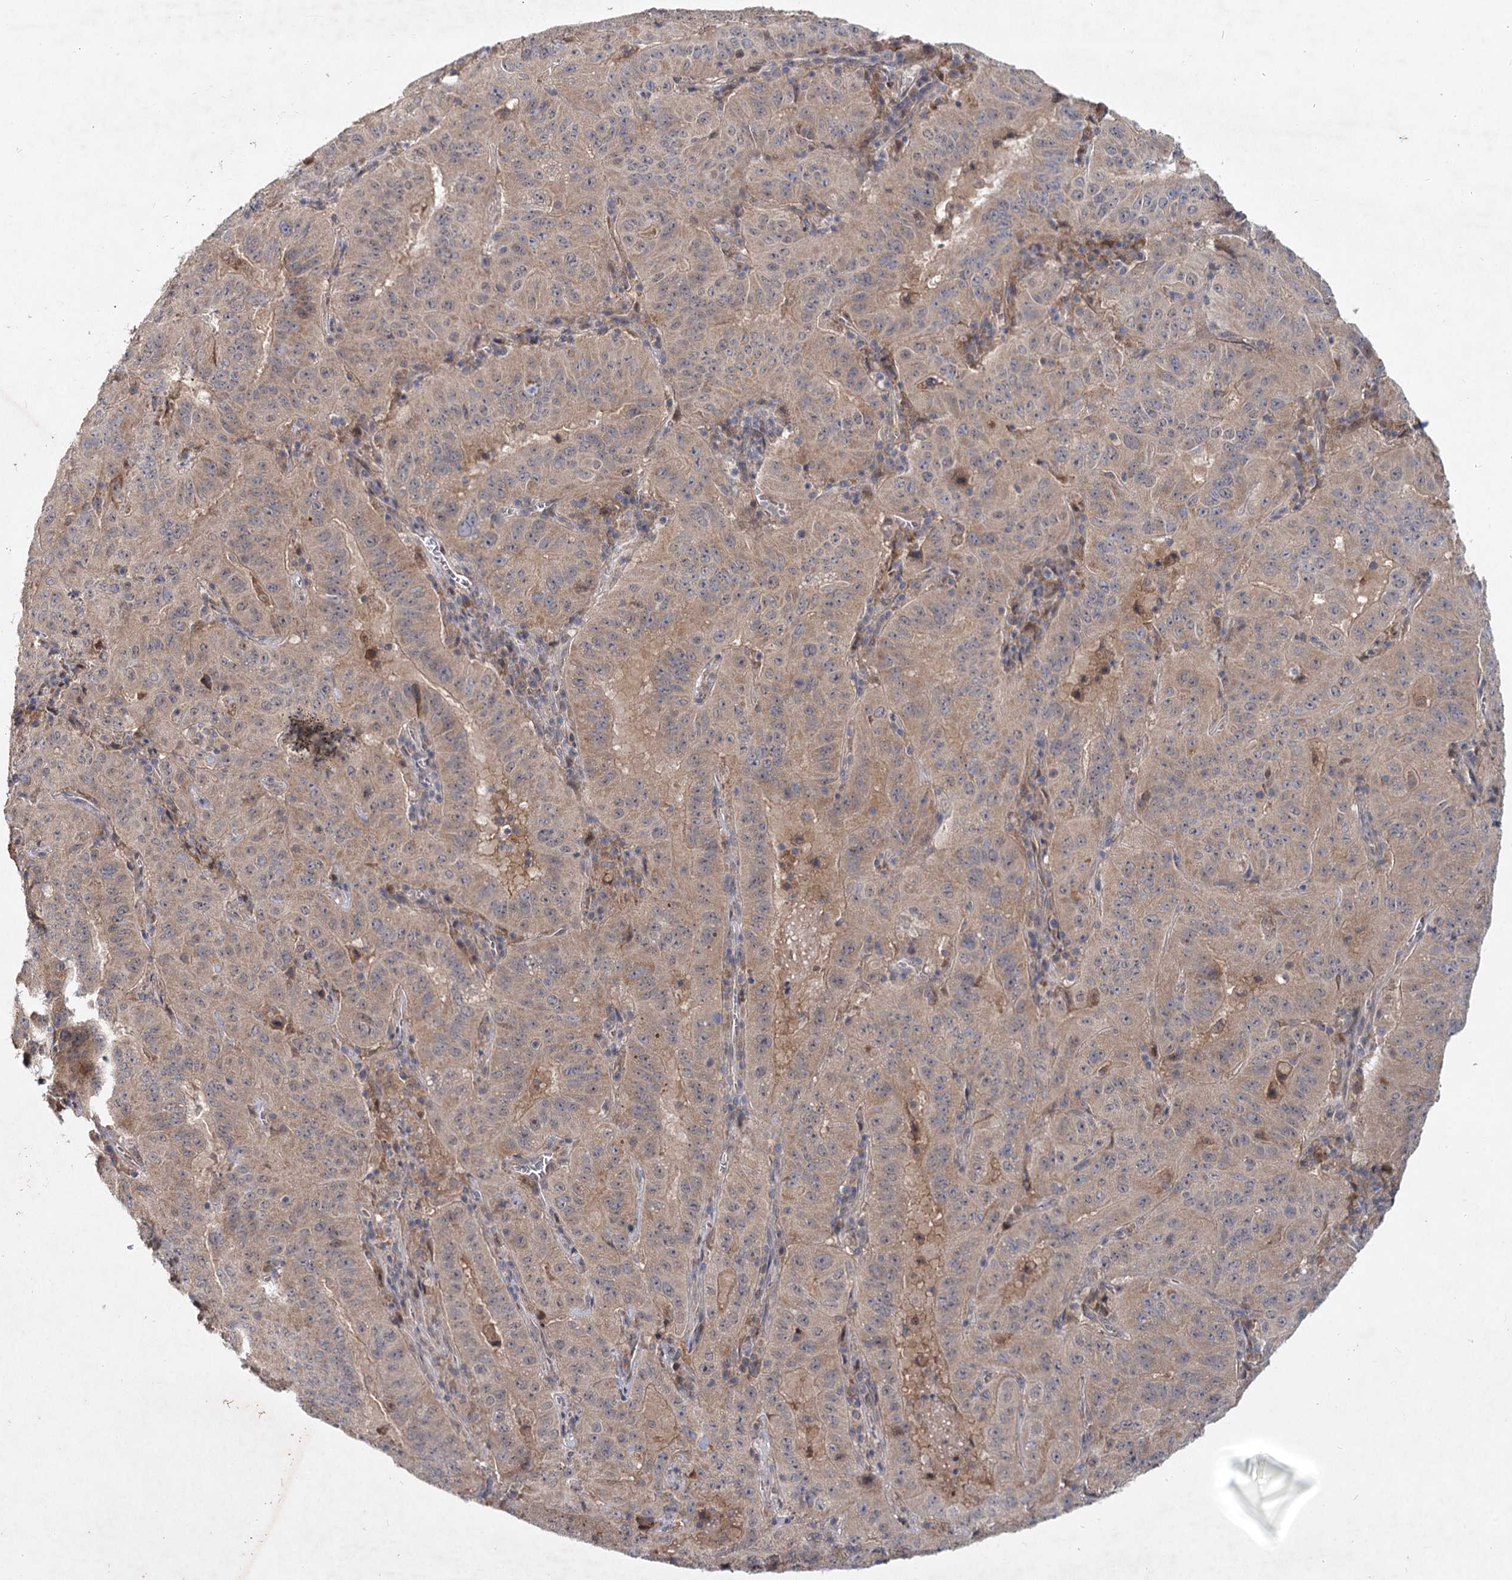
{"staining": {"intensity": "moderate", "quantity": "25%-75%", "location": "cytoplasmic/membranous"}, "tissue": "pancreatic cancer", "cell_type": "Tumor cells", "image_type": "cancer", "snomed": [{"axis": "morphology", "description": "Adenocarcinoma, NOS"}, {"axis": "topography", "description": "Pancreas"}], "caption": "Protein staining of pancreatic cancer (adenocarcinoma) tissue shows moderate cytoplasmic/membranous positivity in approximately 25%-75% of tumor cells.", "gene": "AP3B1", "patient": {"sex": "male", "age": 63}}